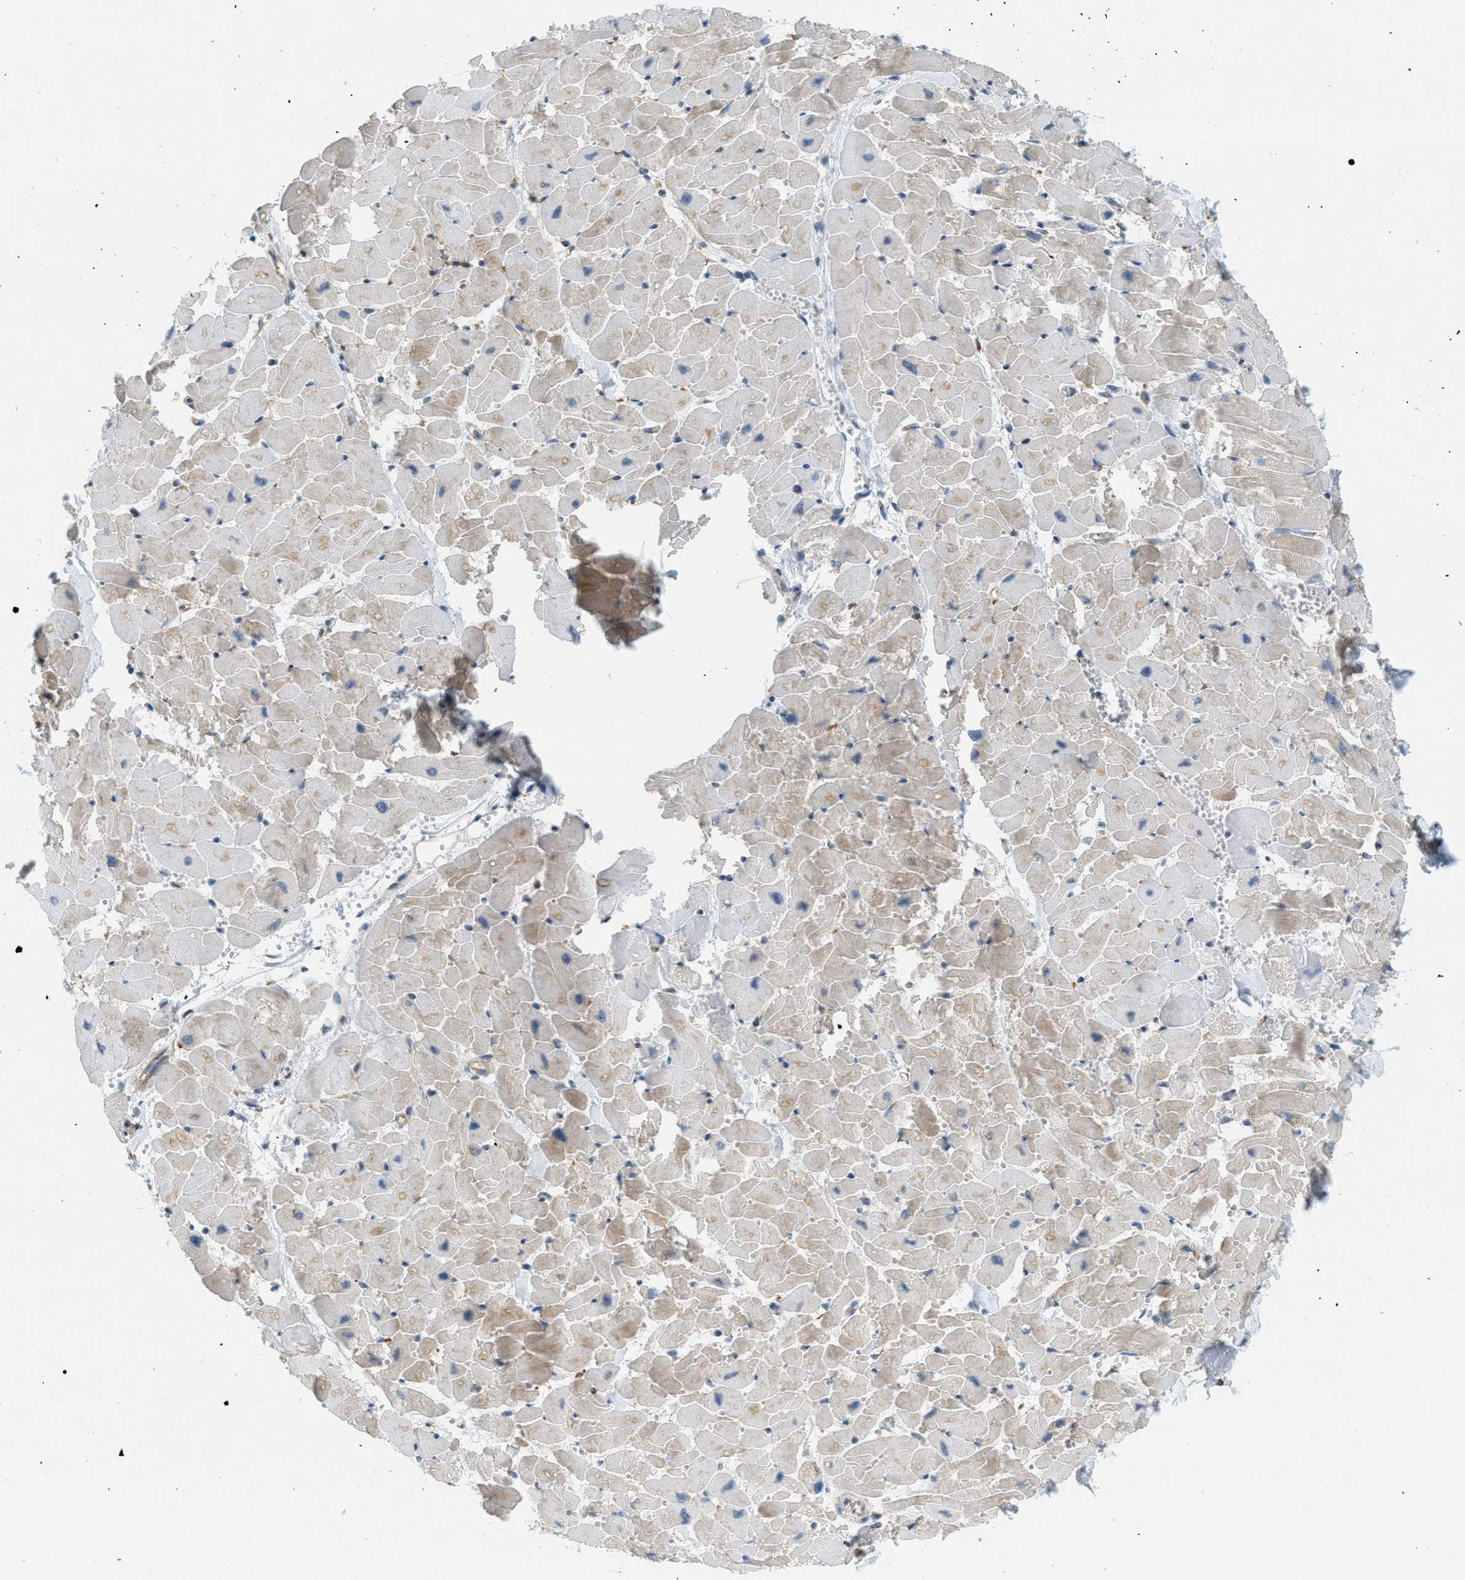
{"staining": {"intensity": "weak", "quantity": "25%-75%", "location": "cytoplasmic/membranous"}, "tissue": "heart muscle", "cell_type": "Cardiomyocytes", "image_type": "normal", "snomed": [{"axis": "morphology", "description": "Normal tissue, NOS"}, {"axis": "topography", "description": "Heart"}], "caption": "Brown immunohistochemical staining in normal human heart muscle exhibits weak cytoplasmic/membranous expression in approximately 25%-75% of cardiomyocytes.", "gene": "ABCF1", "patient": {"sex": "female", "age": 19}}